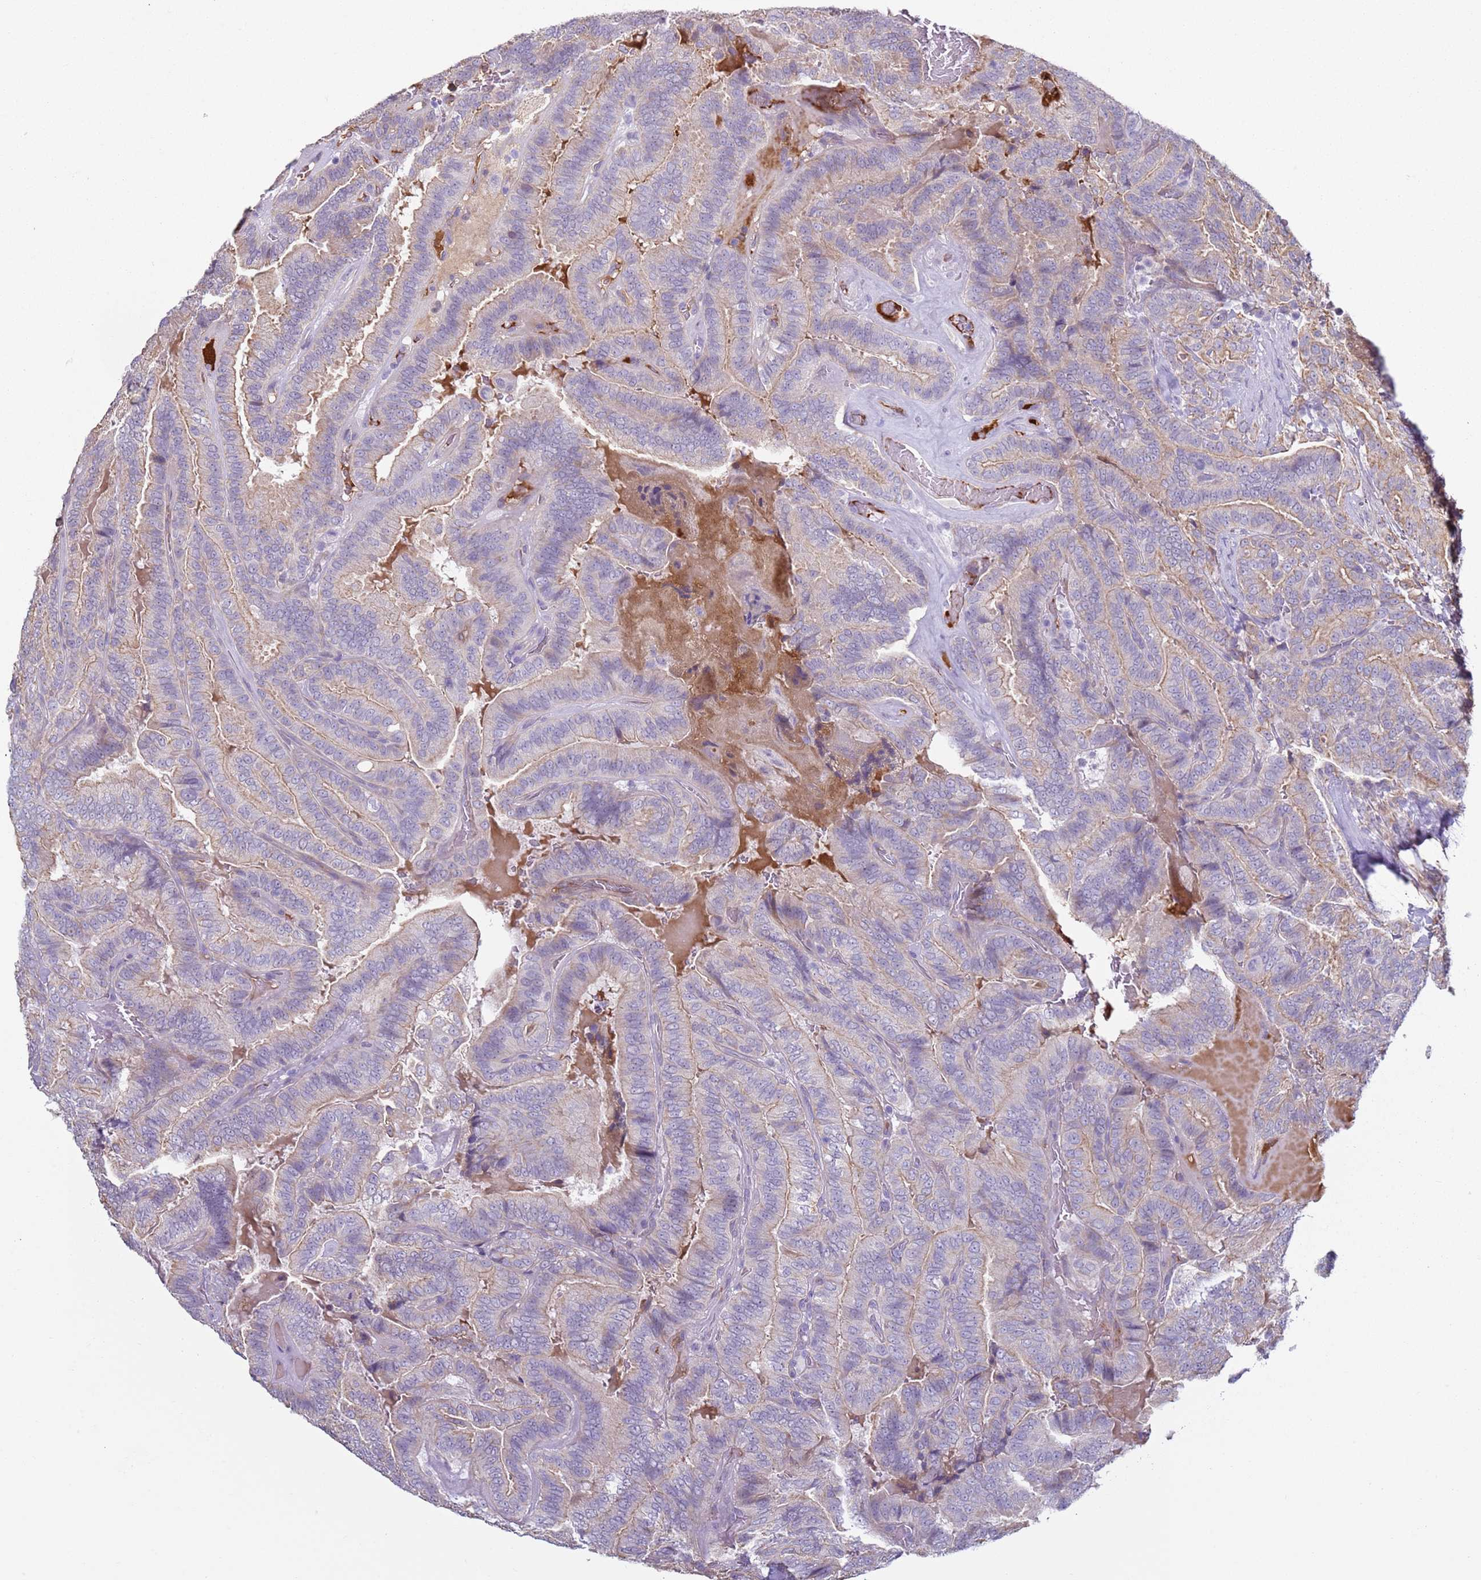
{"staining": {"intensity": "negative", "quantity": "none", "location": "none"}, "tissue": "thyroid cancer", "cell_type": "Tumor cells", "image_type": "cancer", "snomed": [{"axis": "morphology", "description": "Papillary adenocarcinoma, NOS"}, {"axis": "topography", "description": "Thyroid gland"}], "caption": "Human thyroid cancer (papillary adenocarcinoma) stained for a protein using immunohistochemistry displays no positivity in tumor cells.", "gene": "NPAP1", "patient": {"sex": "male", "age": 61}}